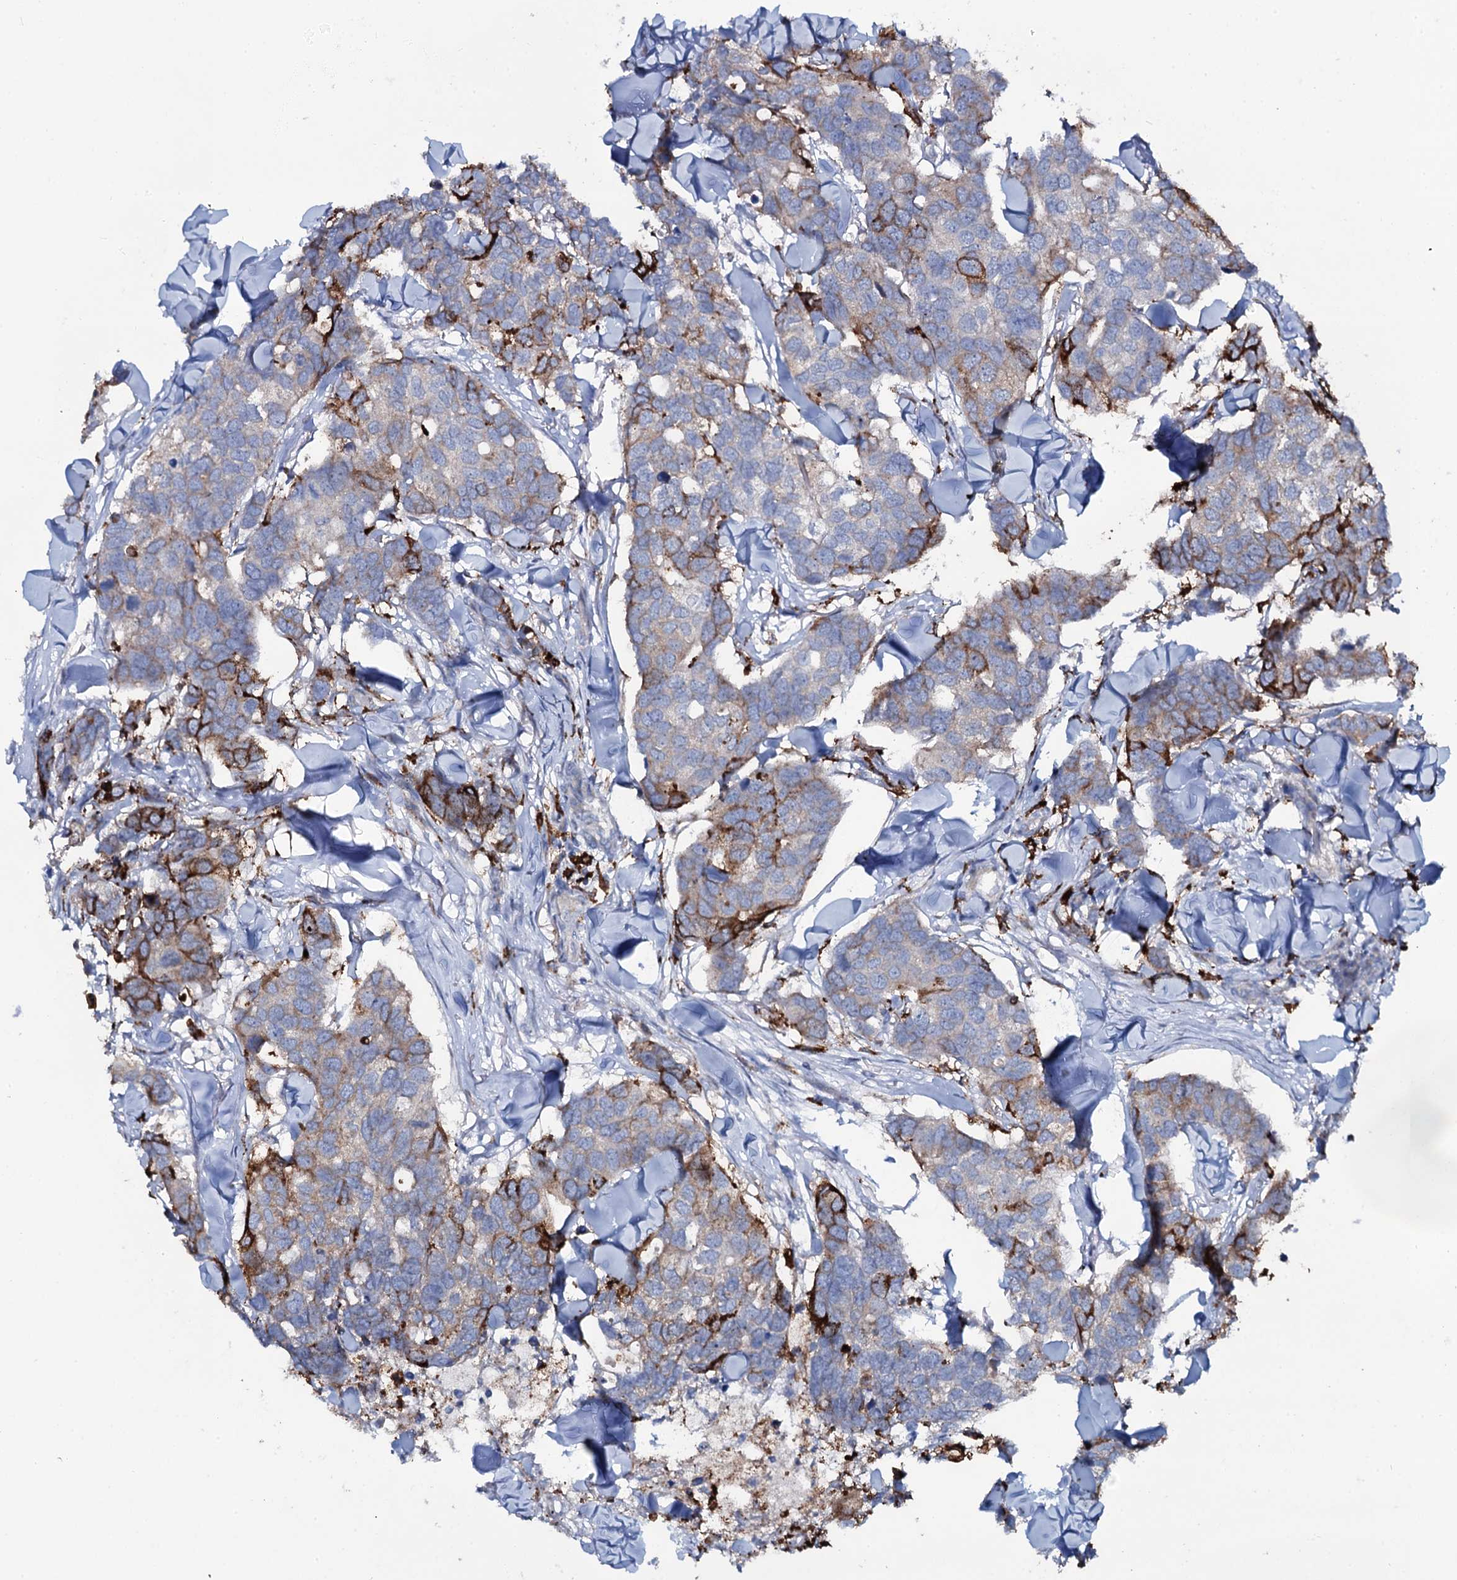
{"staining": {"intensity": "moderate", "quantity": "<25%", "location": "cytoplasmic/membranous"}, "tissue": "breast cancer", "cell_type": "Tumor cells", "image_type": "cancer", "snomed": [{"axis": "morphology", "description": "Duct carcinoma"}, {"axis": "topography", "description": "Breast"}], "caption": "An immunohistochemistry image of tumor tissue is shown. Protein staining in brown highlights moderate cytoplasmic/membranous positivity in invasive ductal carcinoma (breast) within tumor cells.", "gene": "OSBPL2", "patient": {"sex": "female", "age": 83}}